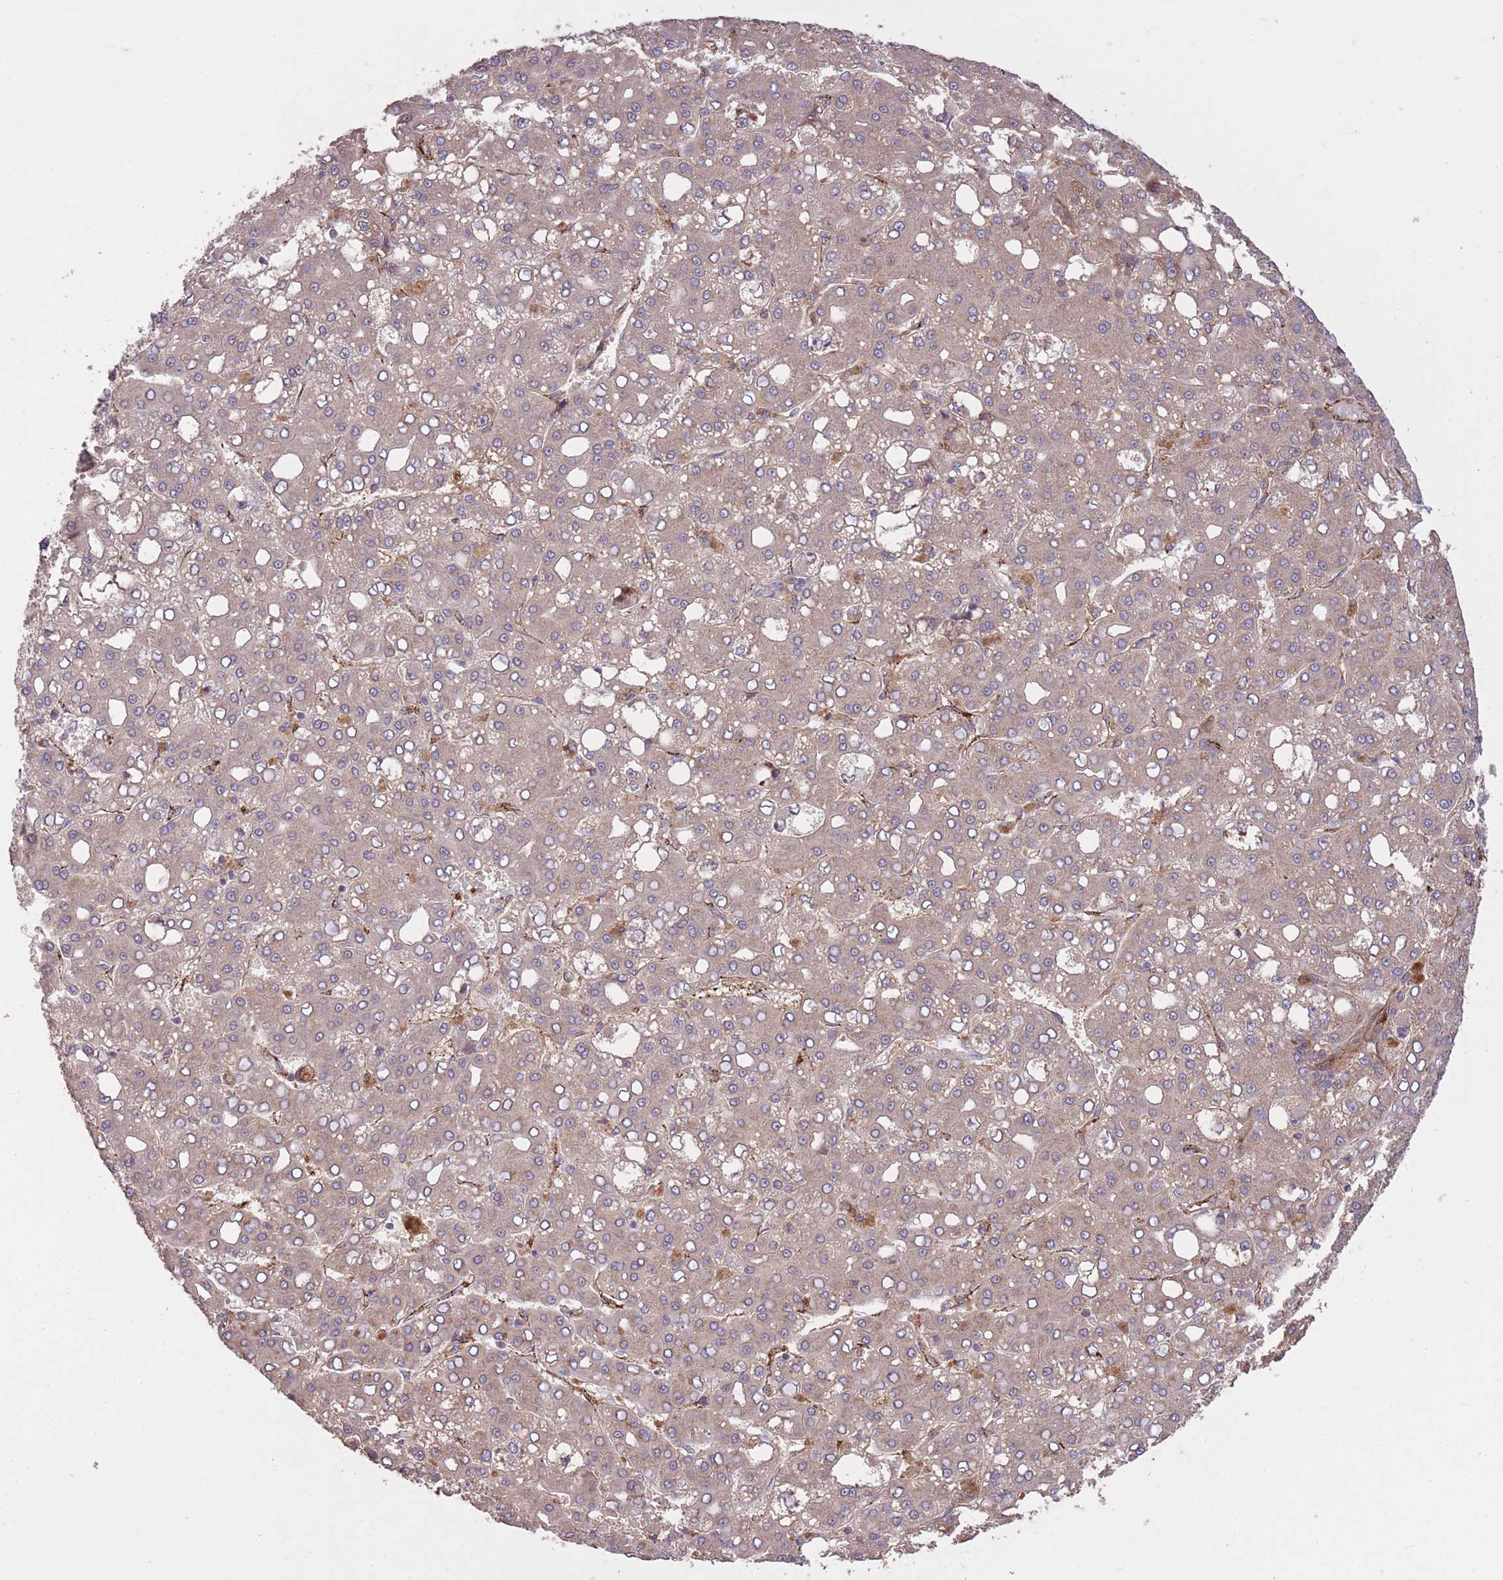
{"staining": {"intensity": "weak", "quantity": "<25%", "location": "cytoplasmic/membranous"}, "tissue": "liver cancer", "cell_type": "Tumor cells", "image_type": "cancer", "snomed": [{"axis": "morphology", "description": "Carcinoma, Hepatocellular, NOS"}, {"axis": "topography", "description": "Liver"}], "caption": "Hepatocellular carcinoma (liver) was stained to show a protein in brown. There is no significant expression in tumor cells.", "gene": "CISH", "patient": {"sex": "male", "age": 65}}